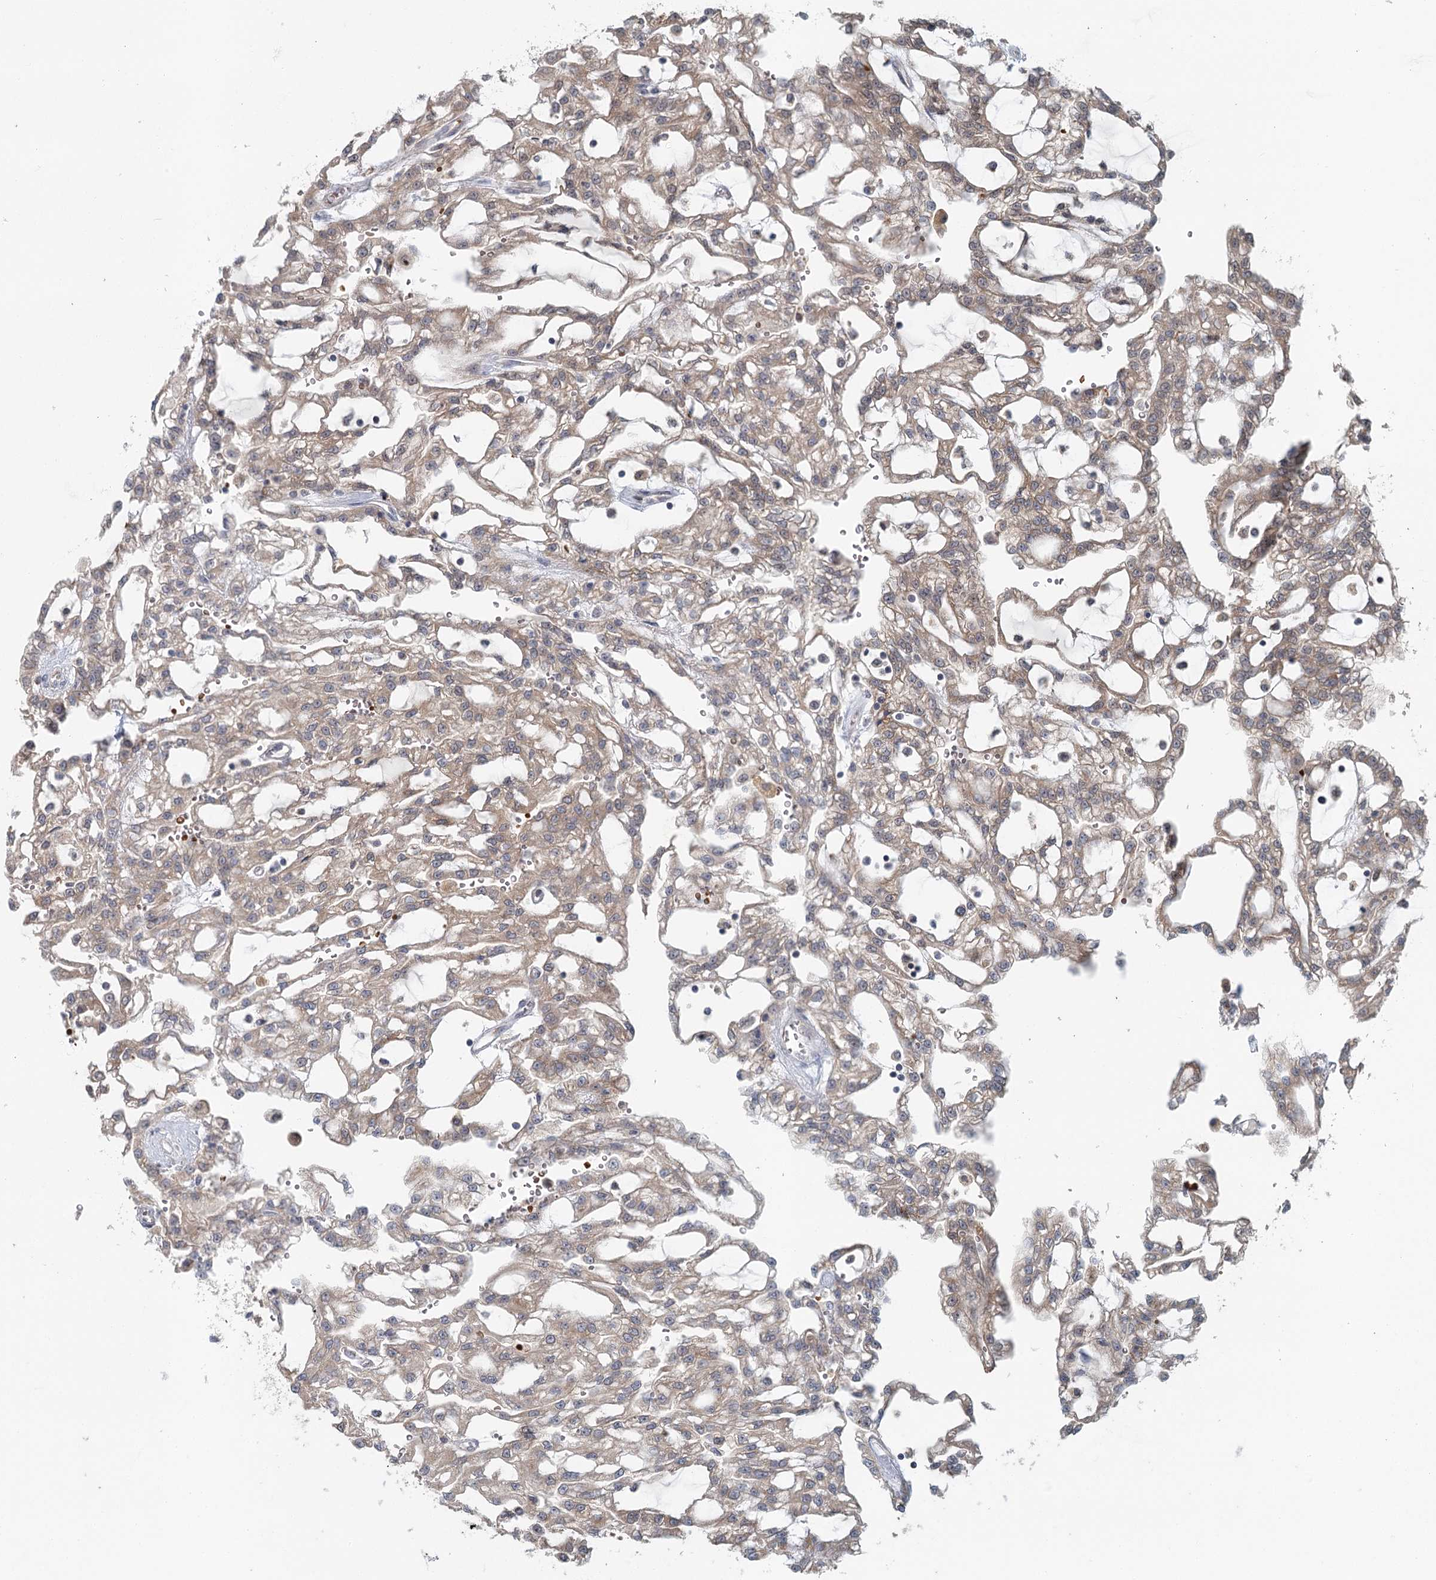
{"staining": {"intensity": "weak", "quantity": "25%-75%", "location": "cytoplasmic/membranous"}, "tissue": "renal cancer", "cell_type": "Tumor cells", "image_type": "cancer", "snomed": [{"axis": "morphology", "description": "Adenocarcinoma, NOS"}, {"axis": "topography", "description": "Kidney"}], "caption": "Human adenocarcinoma (renal) stained with a brown dye reveals weak cytoplasmic/membranous positive expression in approximately 25%-75% of tumor cells.", "gene": "ADK", "patient": {"sex": "male", "age": 63}}